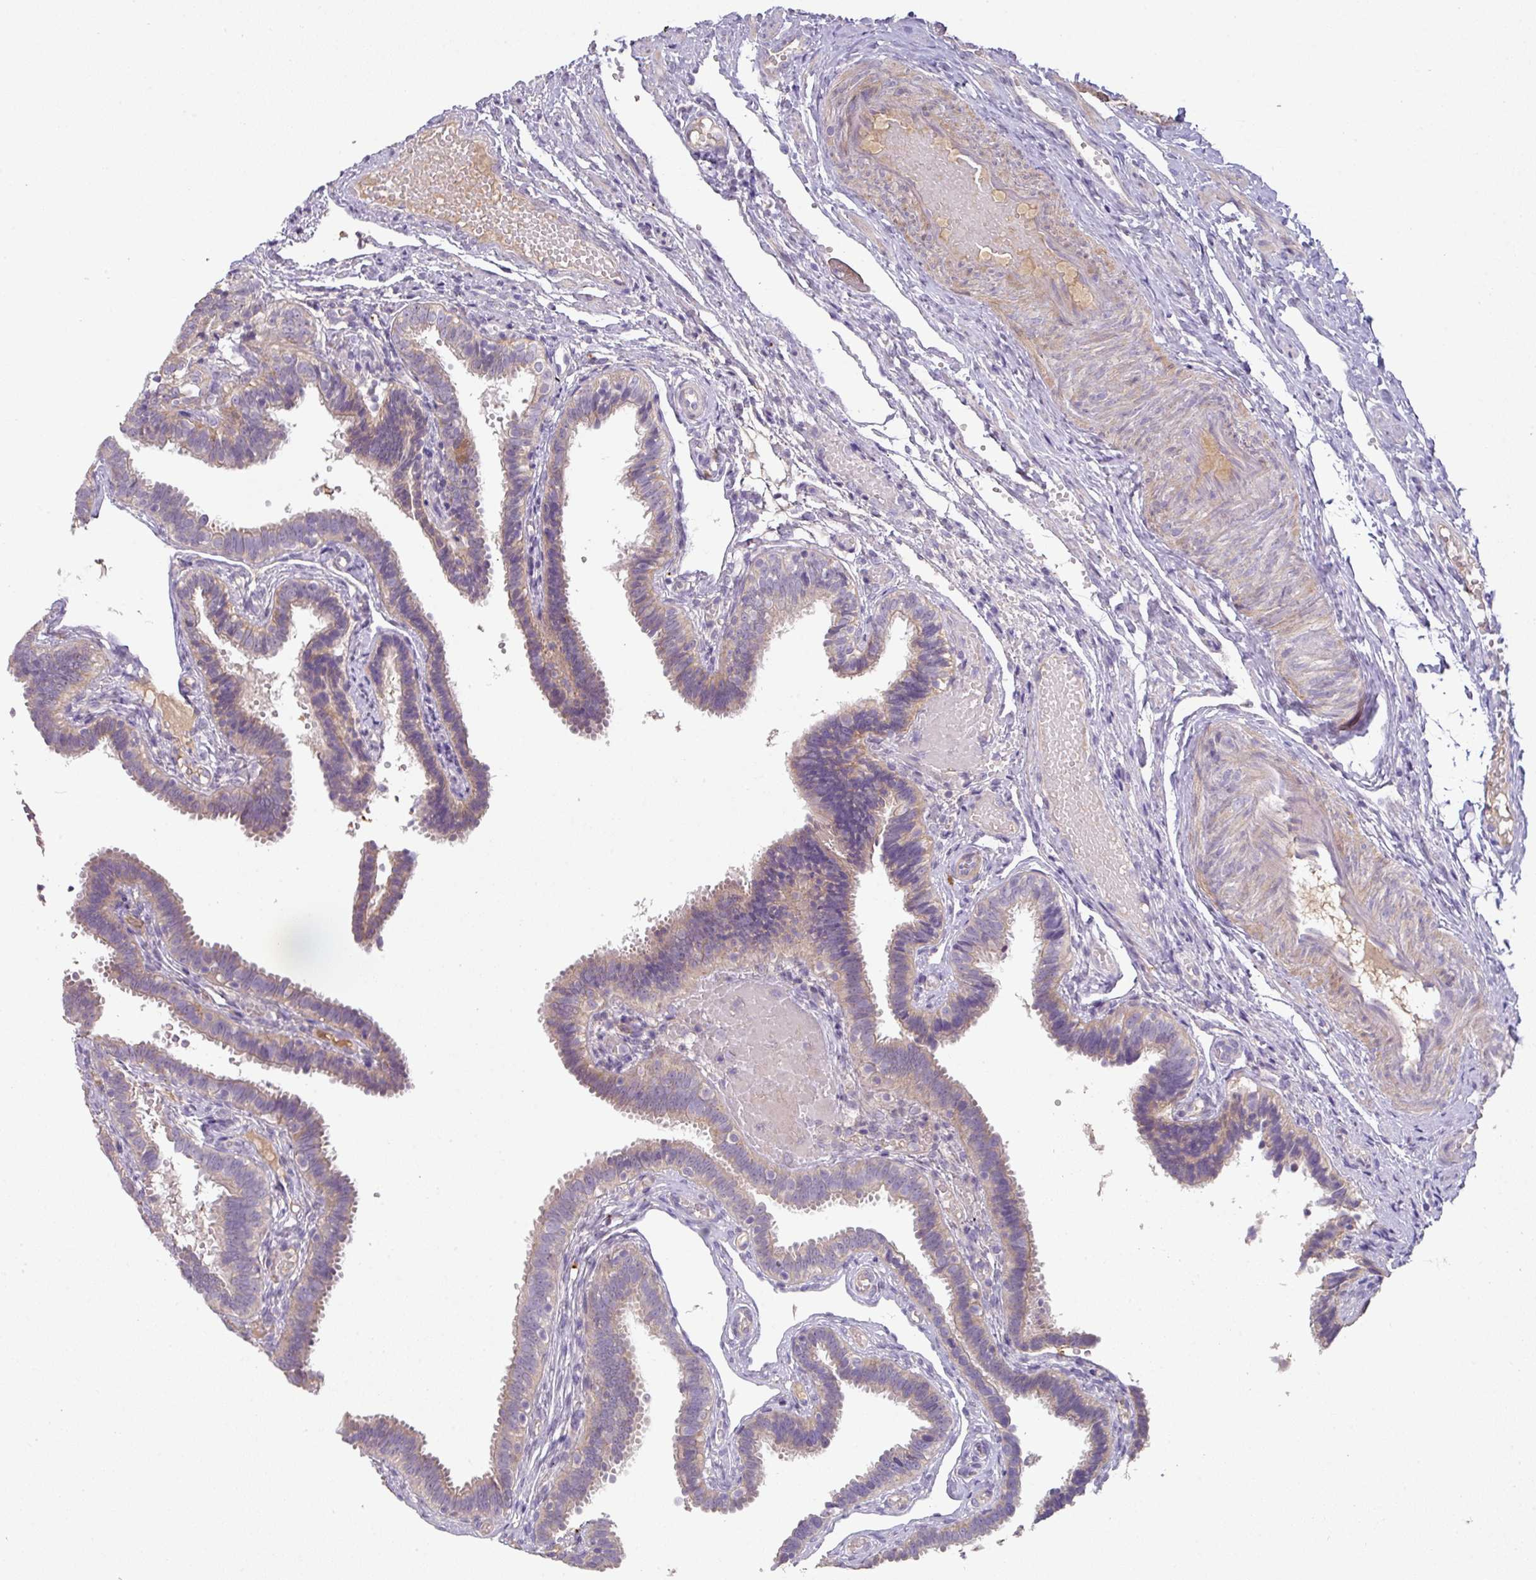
{"staining": {"intensity": "weak", "quantity": "25%-75%", "location": "cytoplasmic/membranous"}, "tissue": "fallopian tube", "cell_type": "Glandular cells", "image_type": "normal", "snomed": [{"axis": "morphology", "description": "Normal tissue, NOS"}, {"axis": "topography", "description": "Fallopian tube"}], "caption": "DAB (3,3'-diaminobenzidine) immunohistochemical staining of unremarkable human fallopian tube displays weak cytoplasmic/membranous protein expression in about 25%-75% of glandular cells. The staining was performed using DAB (3,3'-diaminobenzidine), with brown indicating positive protein expression. Nuclei are stained blue with hematoxylin.", "gene": "ZNF266", "patient": {"sex": "female", "age": 37}}